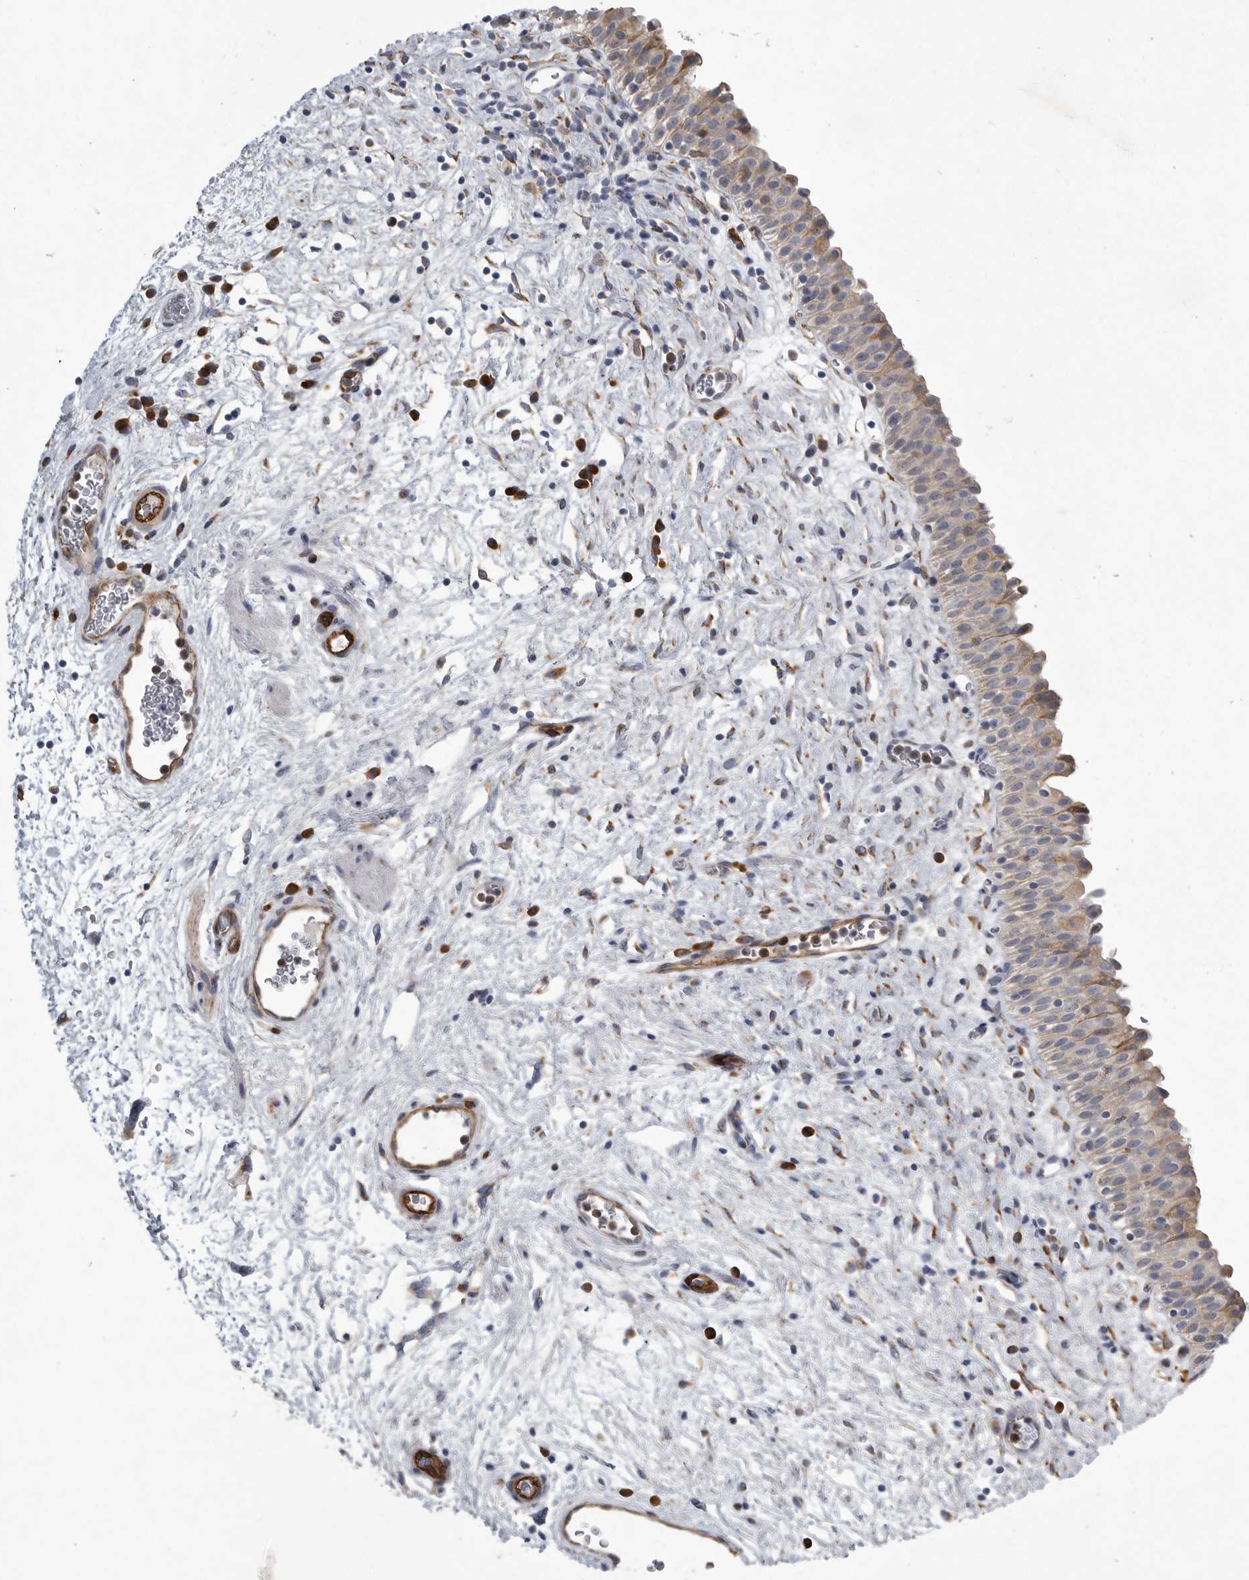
{"staining": {"intensity": "moderate", "quantity": "<25%", "location": "cytoplasmic/membranous"}, "tissue": "urinary bladder", "cell_type": "Urothelial cells", "image_type": "normal", "snomed": [{"axis": "morphology", "description": "Normal tissue, NOS"}, {"axis": "topography", "description": "Urinary bladder"}], "caption": "Immunohistochemical staining of benign urinary bladder reveals low levels of moderate cytoplasmic/membranous expression in approximately <25% of urothelial cells.", "gene": "MINPP1", "patient": {"sex": "male", "age": 82}}